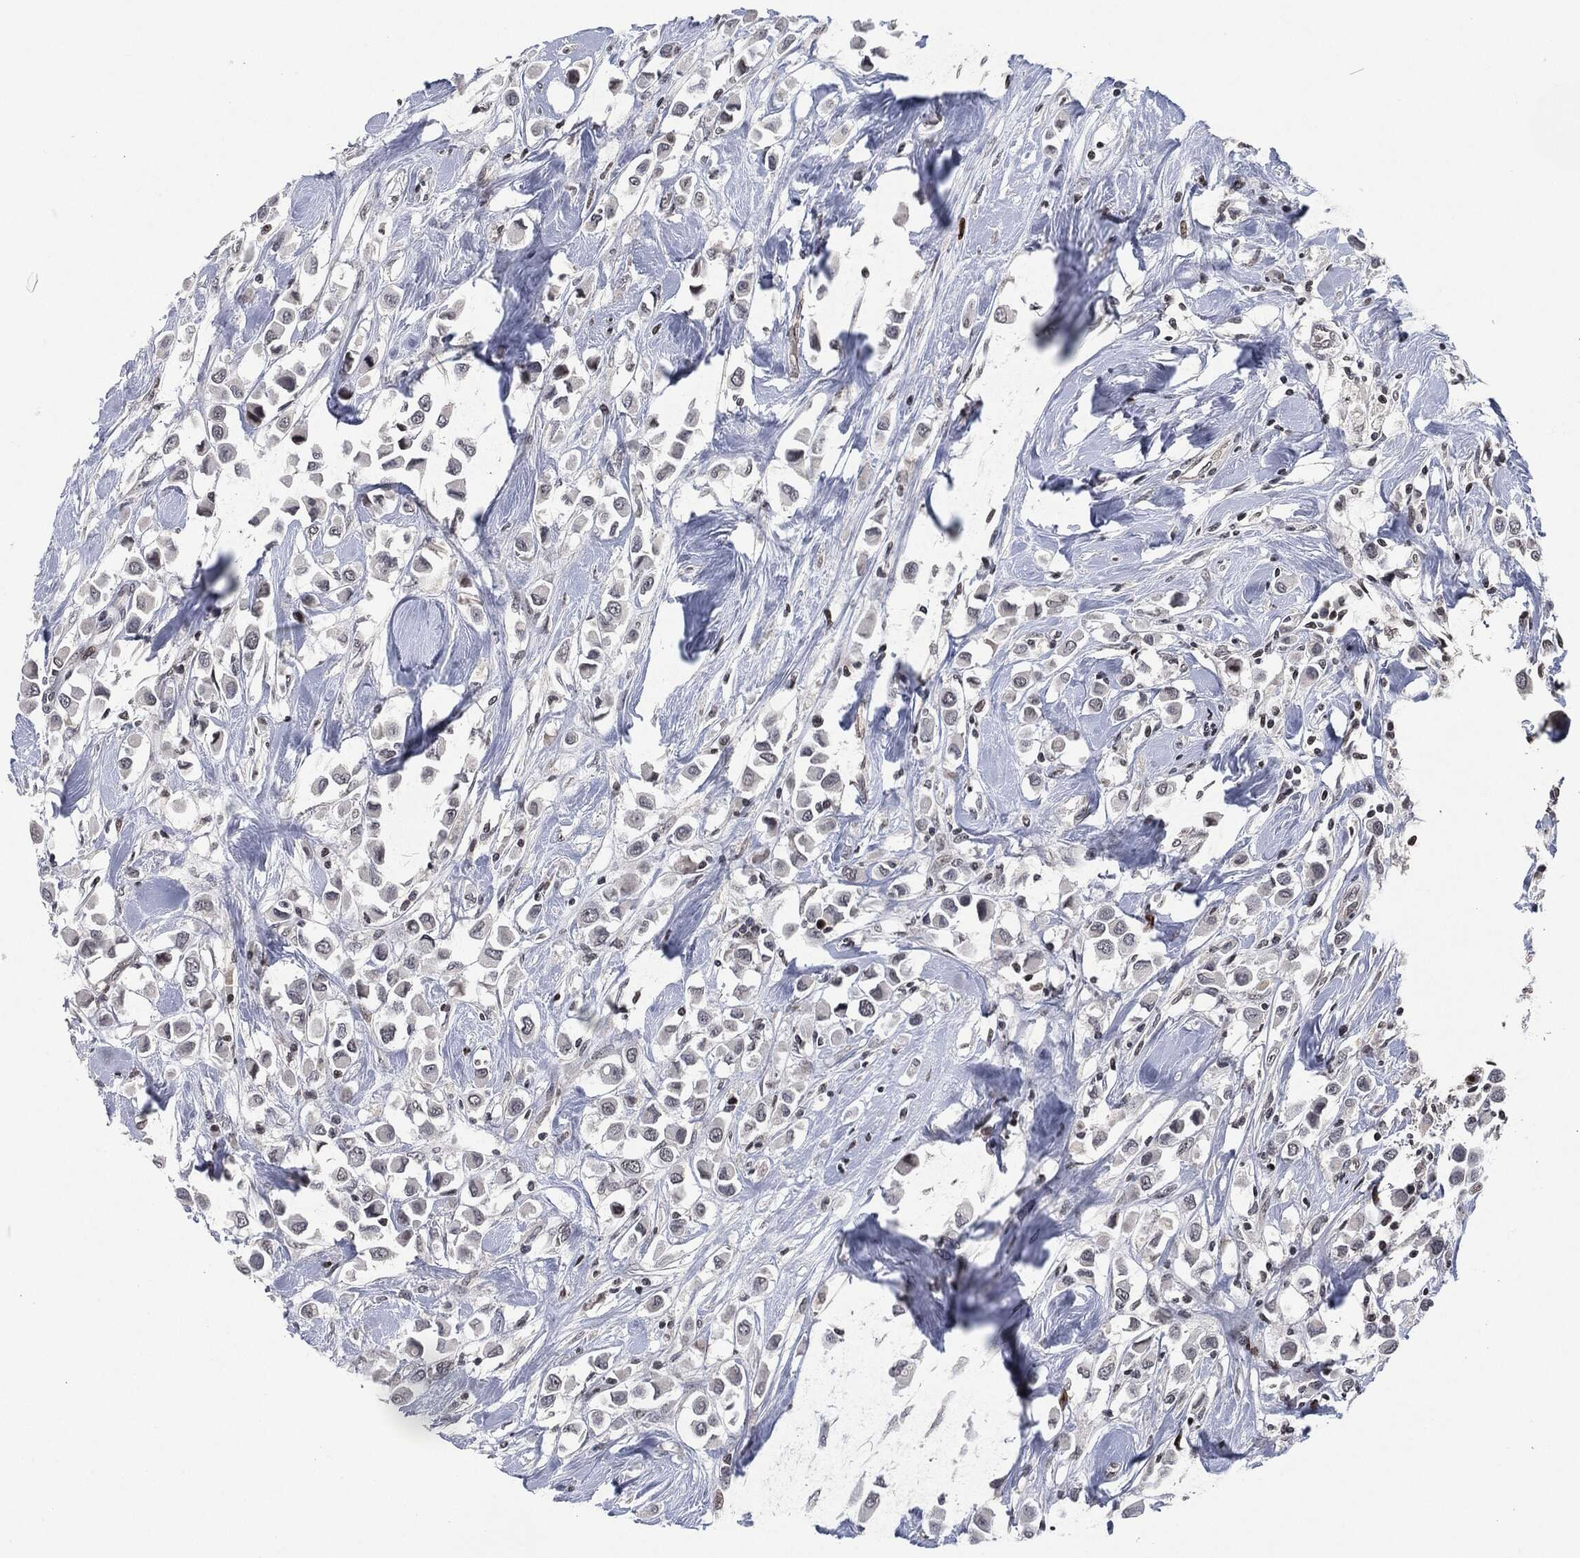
{"staining": {"intensity": "negative", "quantity": "none", "location": "none"}, "tissue": "breast cancer", "cell_type": "Tumor cells", "image_type": "cancer", "snomed": [{"axis": "morphology", "description": "Duct carcinoma"}, {"axis": "topography", "description": "Breast"}], "caption": "This is an IHC image of human intraductal carcinoma (breast). There is no expression in tumor cells.", "gene": "EGFR", "patient": {"sex": "female", "age": 61}}